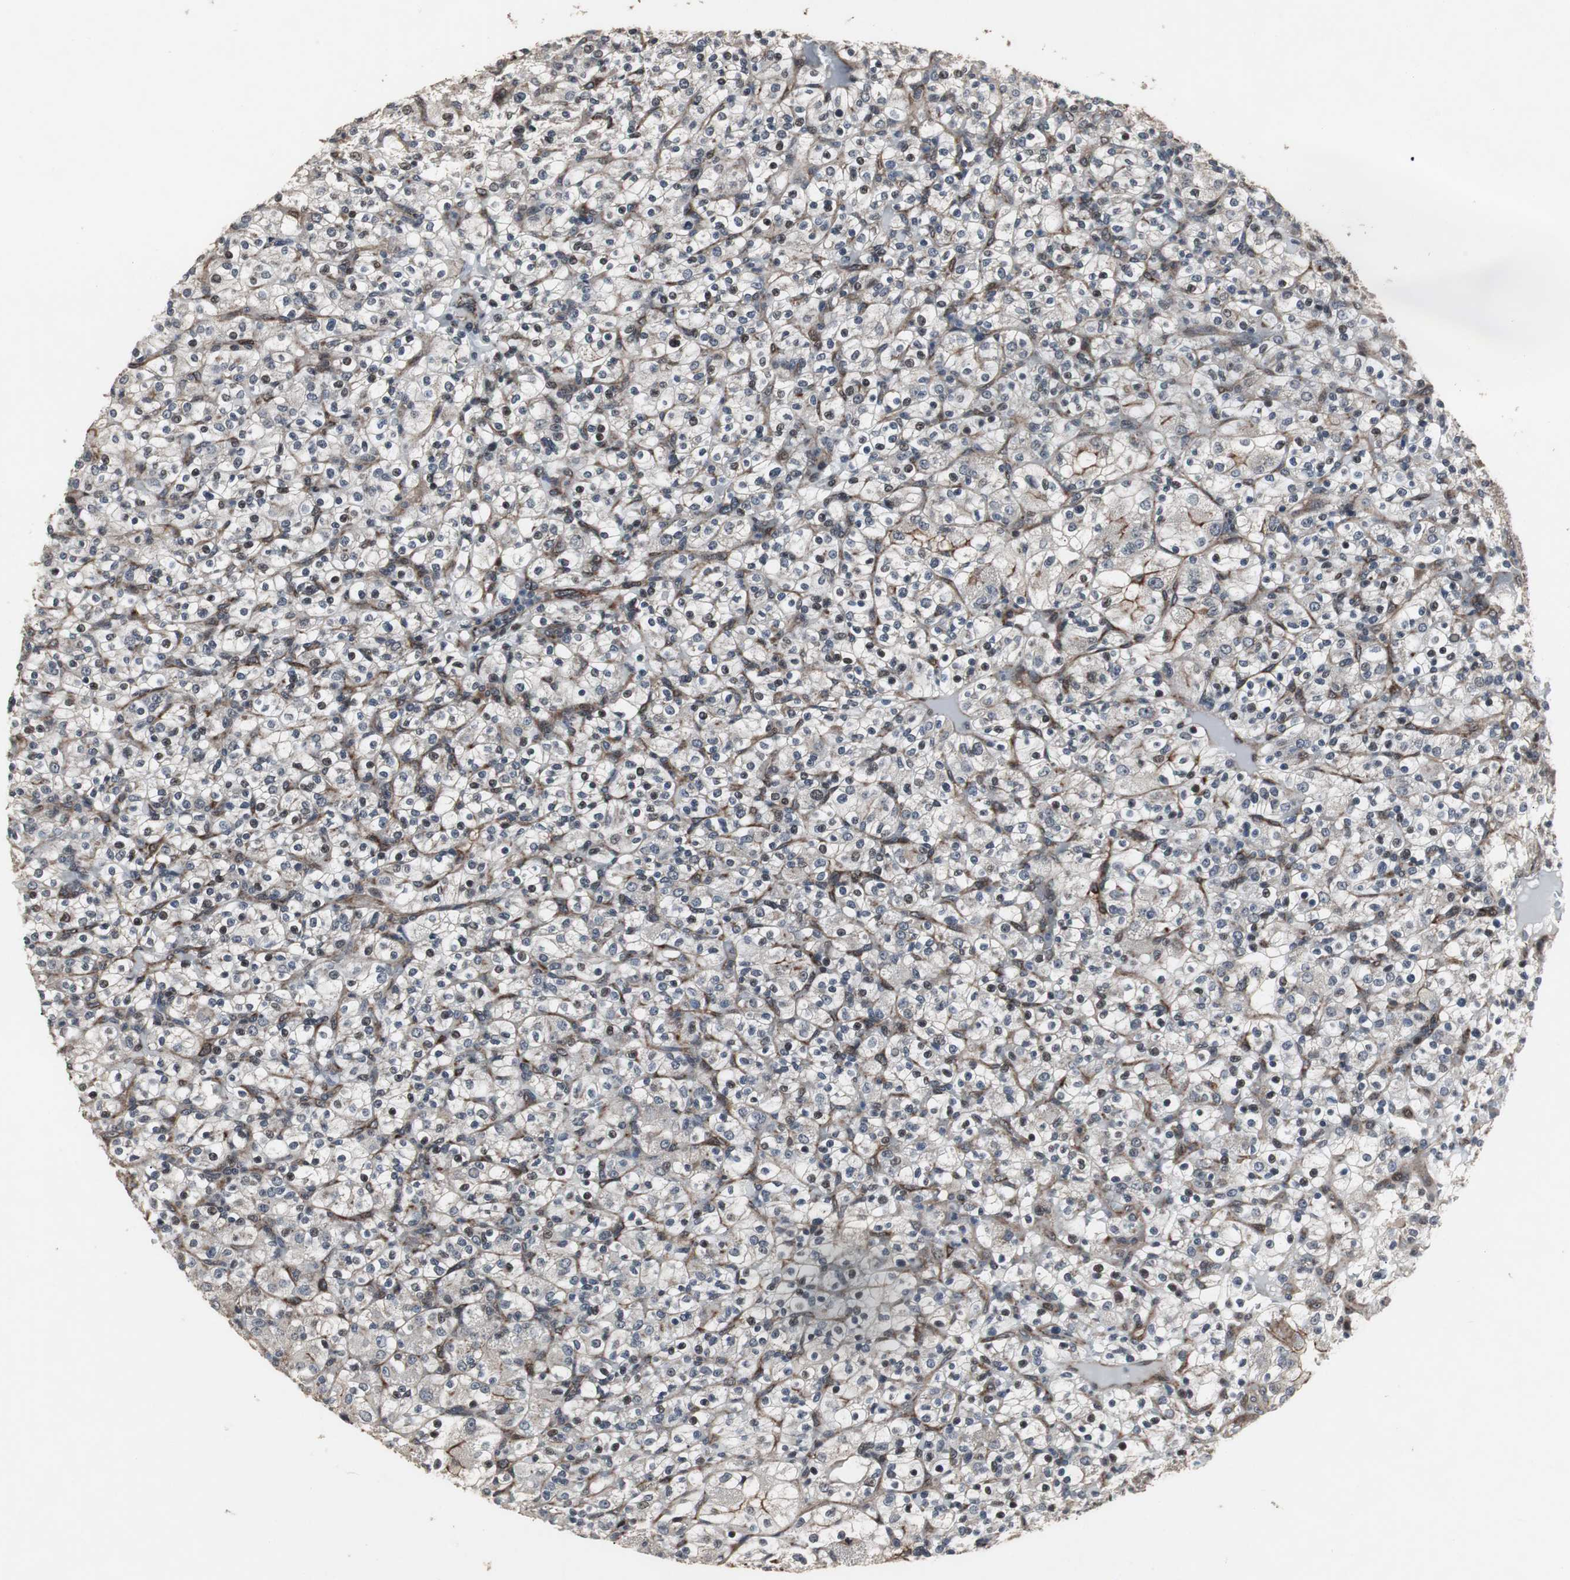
{"staining": {"intensity": "moderate", "quantity": "<25%", "location": "nuclear"}, "tissue": "renal cancer", "cell_type": "Tumor cells", "image_type": "cancer", "snomed": [{"axis": "morphology", "description": "Normal tissue, NOS"}, {"axis": "morphology", "description": "Adenocarcinoma, NOS"}, {"axis": "topography", "description": "Kidney"}], "caption": "DAB (3,3'-diaminobenzidine) immunohistochemical staining of adenocarcinoma (renal) reveals moderate nuclear protein staining in about <25% of tumor cells.", "gene": "MRPL40", "patient": {"sex": "female", "age": 72}}